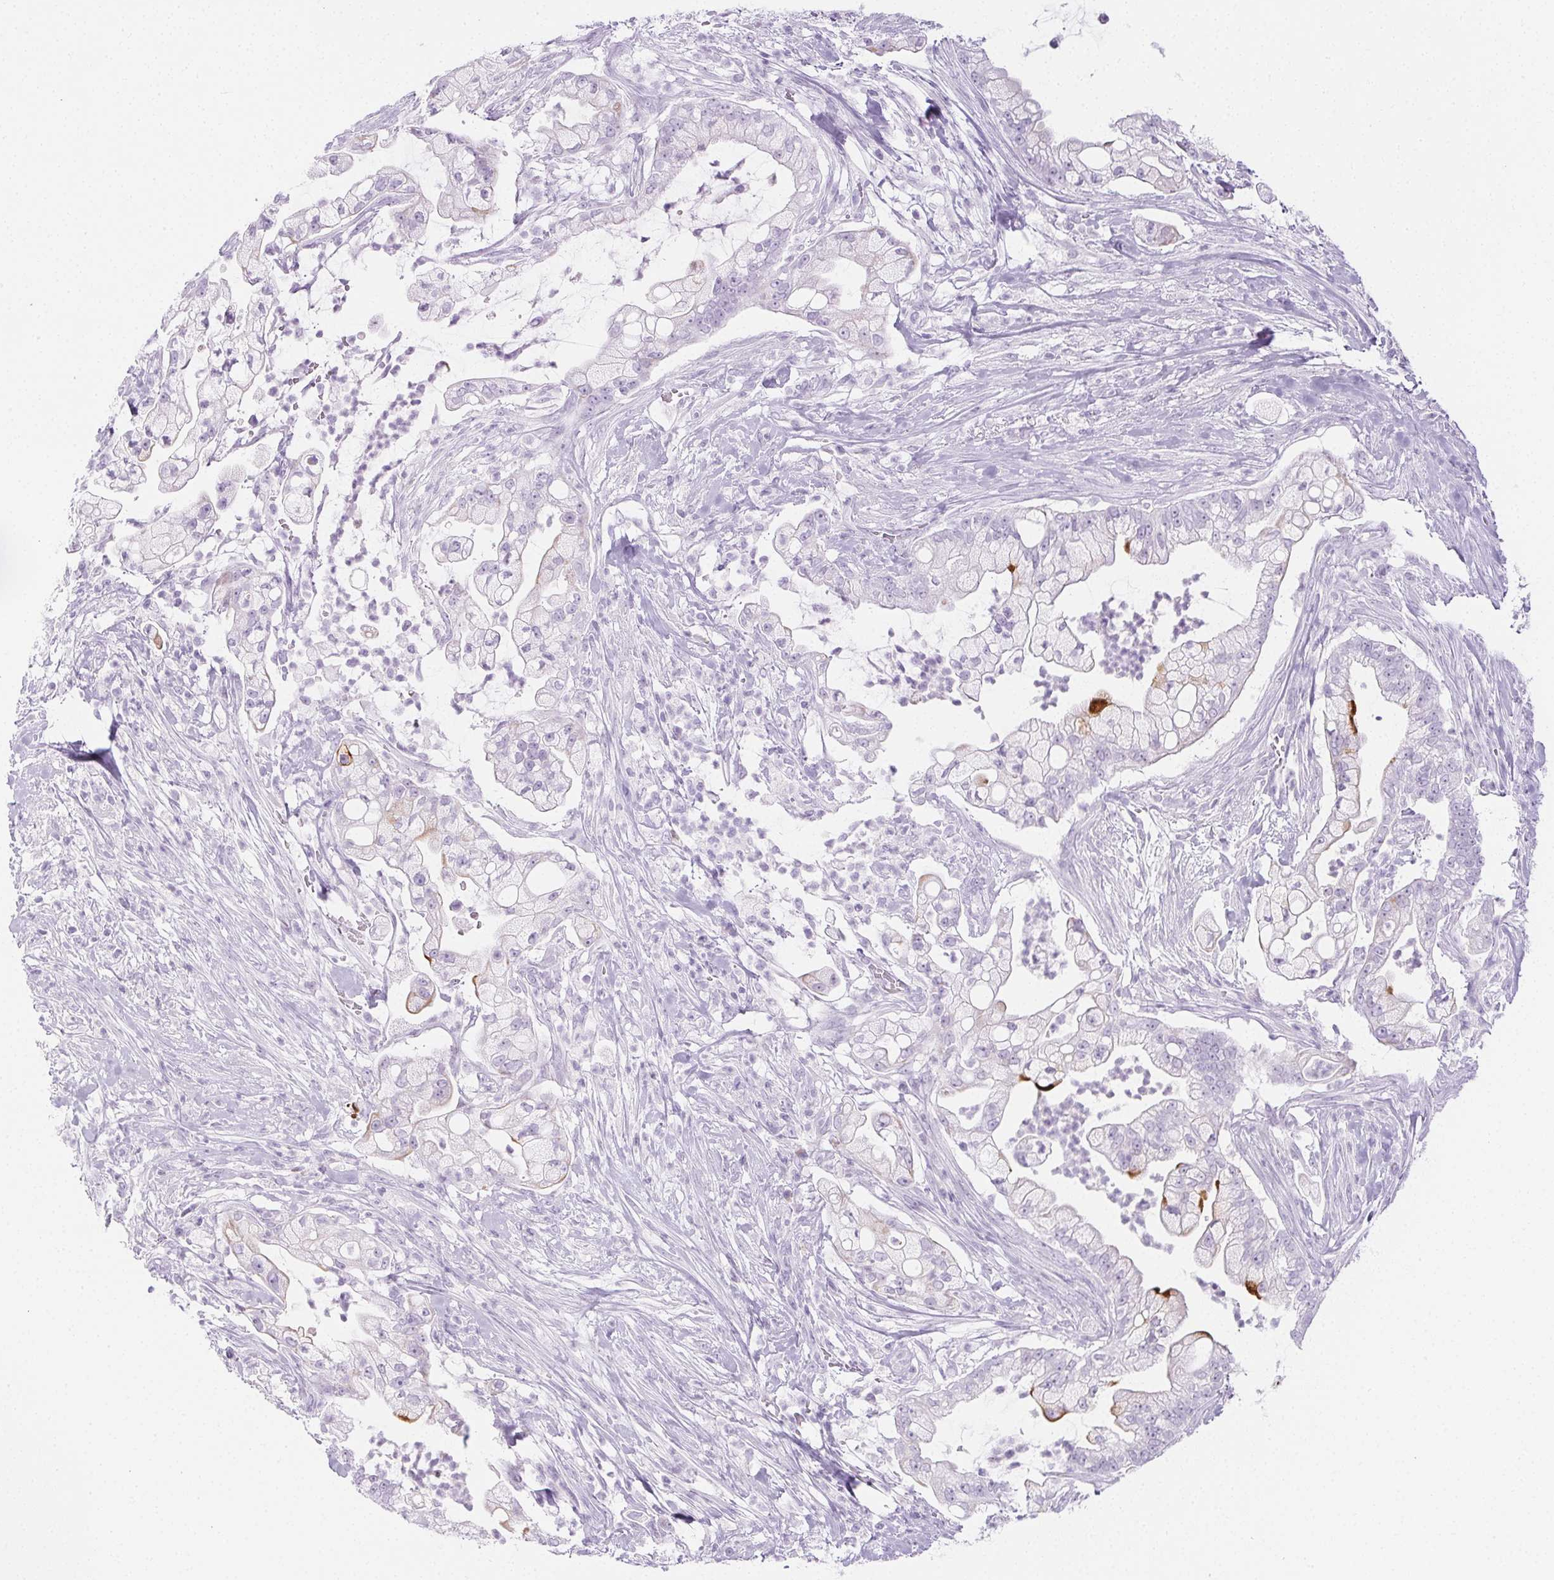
{"staining": {"intensity": "negative", "quantity": "none", "location": "none"}, "tissue": "pancreatic cancer", "cell_type": "Tumor cells", "image_type": "cancer", "snomed": [{"axis": "morphology", "description": "Adenocarcinoma, NOS"}, {"axis": "topography", "description": "Pancreas"}], "caption": "This is an IHC image of pancreatic cancer (adenocarcinoma). There is no staining in tumor cells.", "gene": "PI3", "patient": {"sex": "female", "age": 69}}